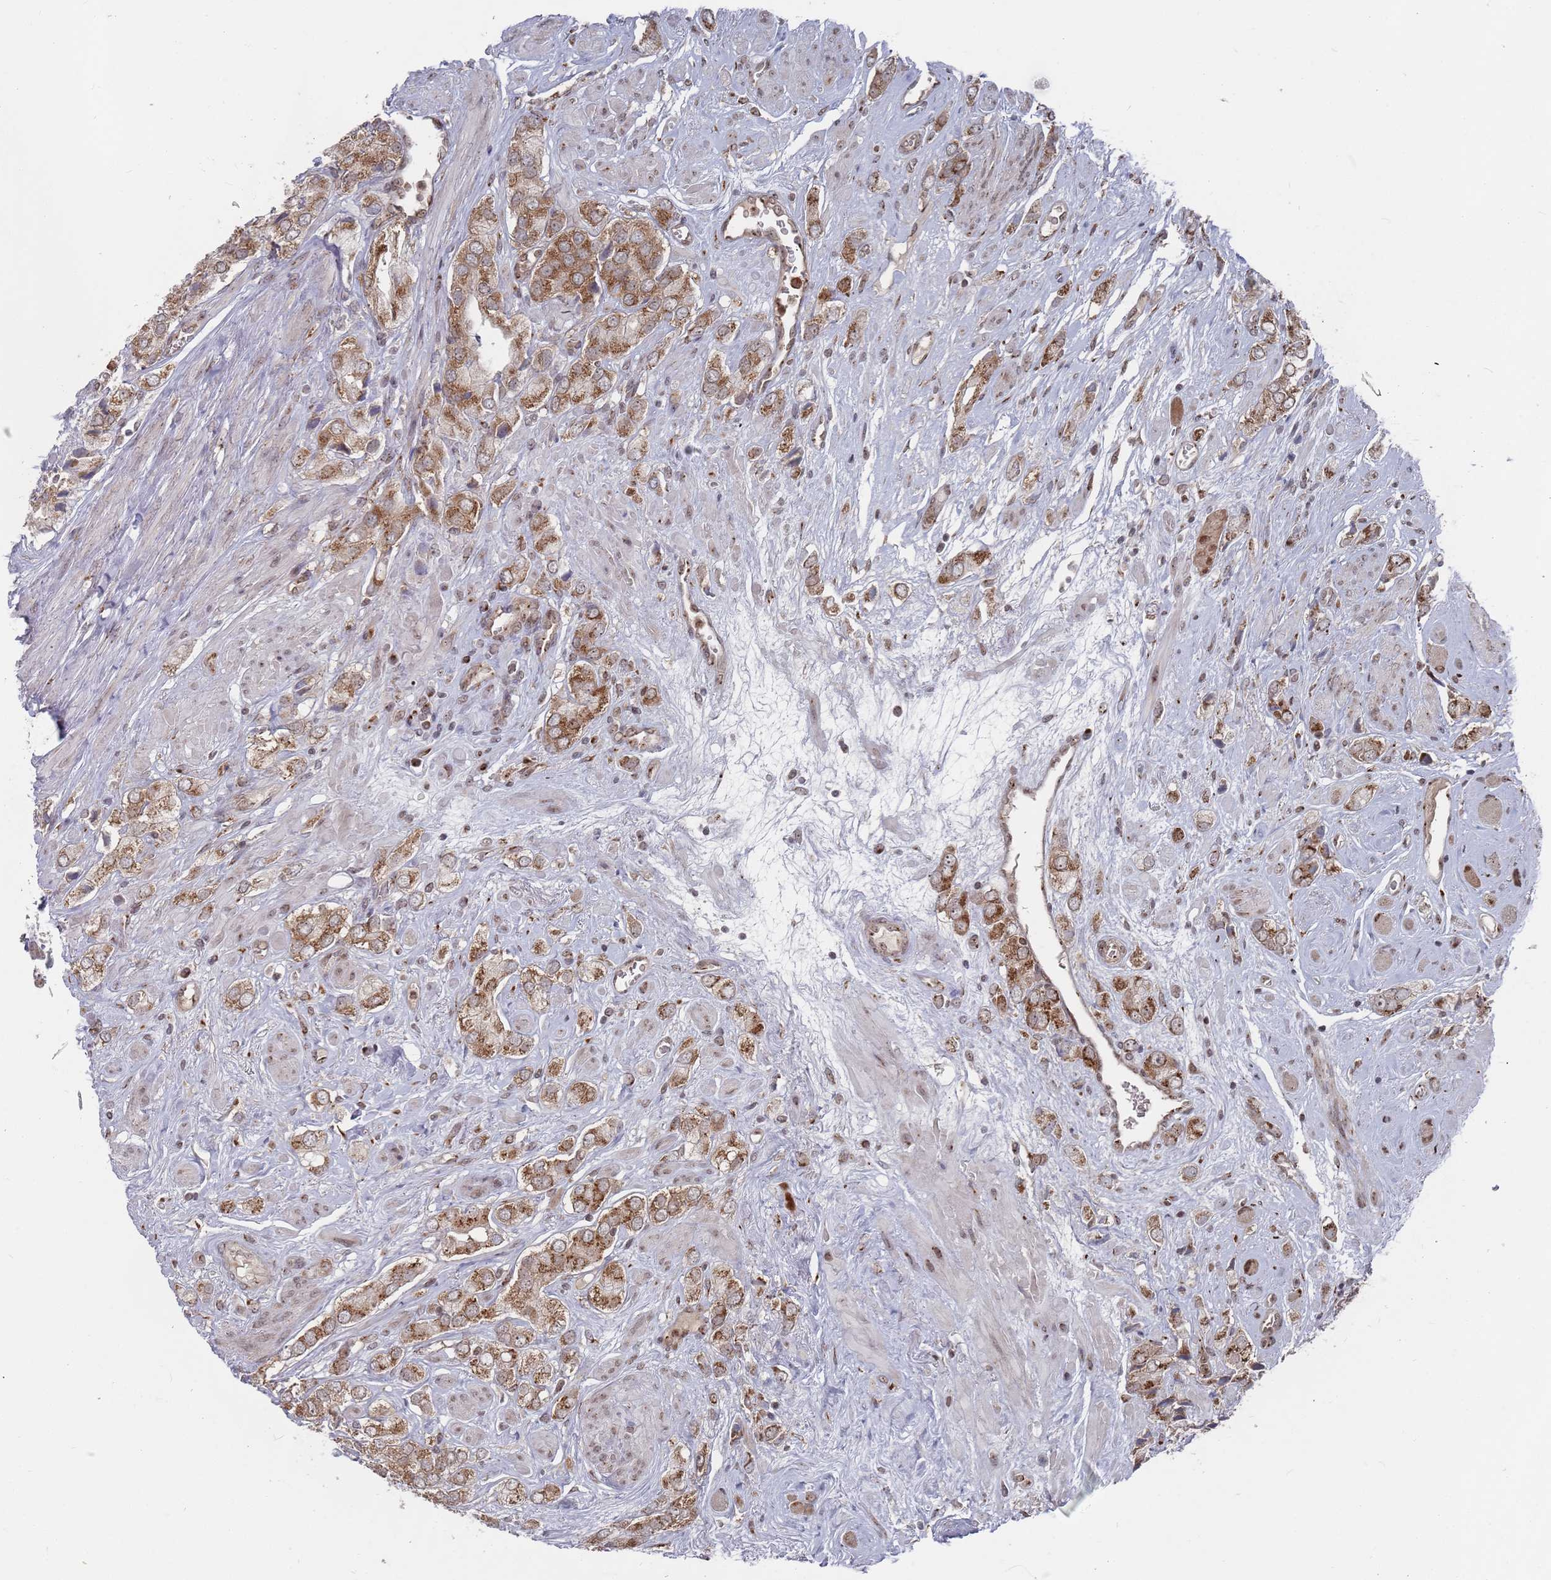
{"staining": {"intensity": "moderate", "quantity": ">75%", "location": "cytoplasmic/membranous"}, "tissue": "prostate cancer", "cell_type": "Tumor cells", "image_type": "cancer", "snomed": [{"axis": "morphology", "description": "Adenocarcinoma, High grade"}, {"axis": "topography", "description": "Prostate and seminal vesicle, NOS"}], "caption": "Immunohistochemical staining of high-grade adenocarcinoma (prostate) exhibits moderate cytoplasmic/membranous protein expression in about >75% of tumor cells. The protein is stained brown, and the nuclei are stained in blue (DAB IHC with brightfield microscopy, high magnification).", "gene": "FMO4", "patient": {"sex": "male", "age": 64}}